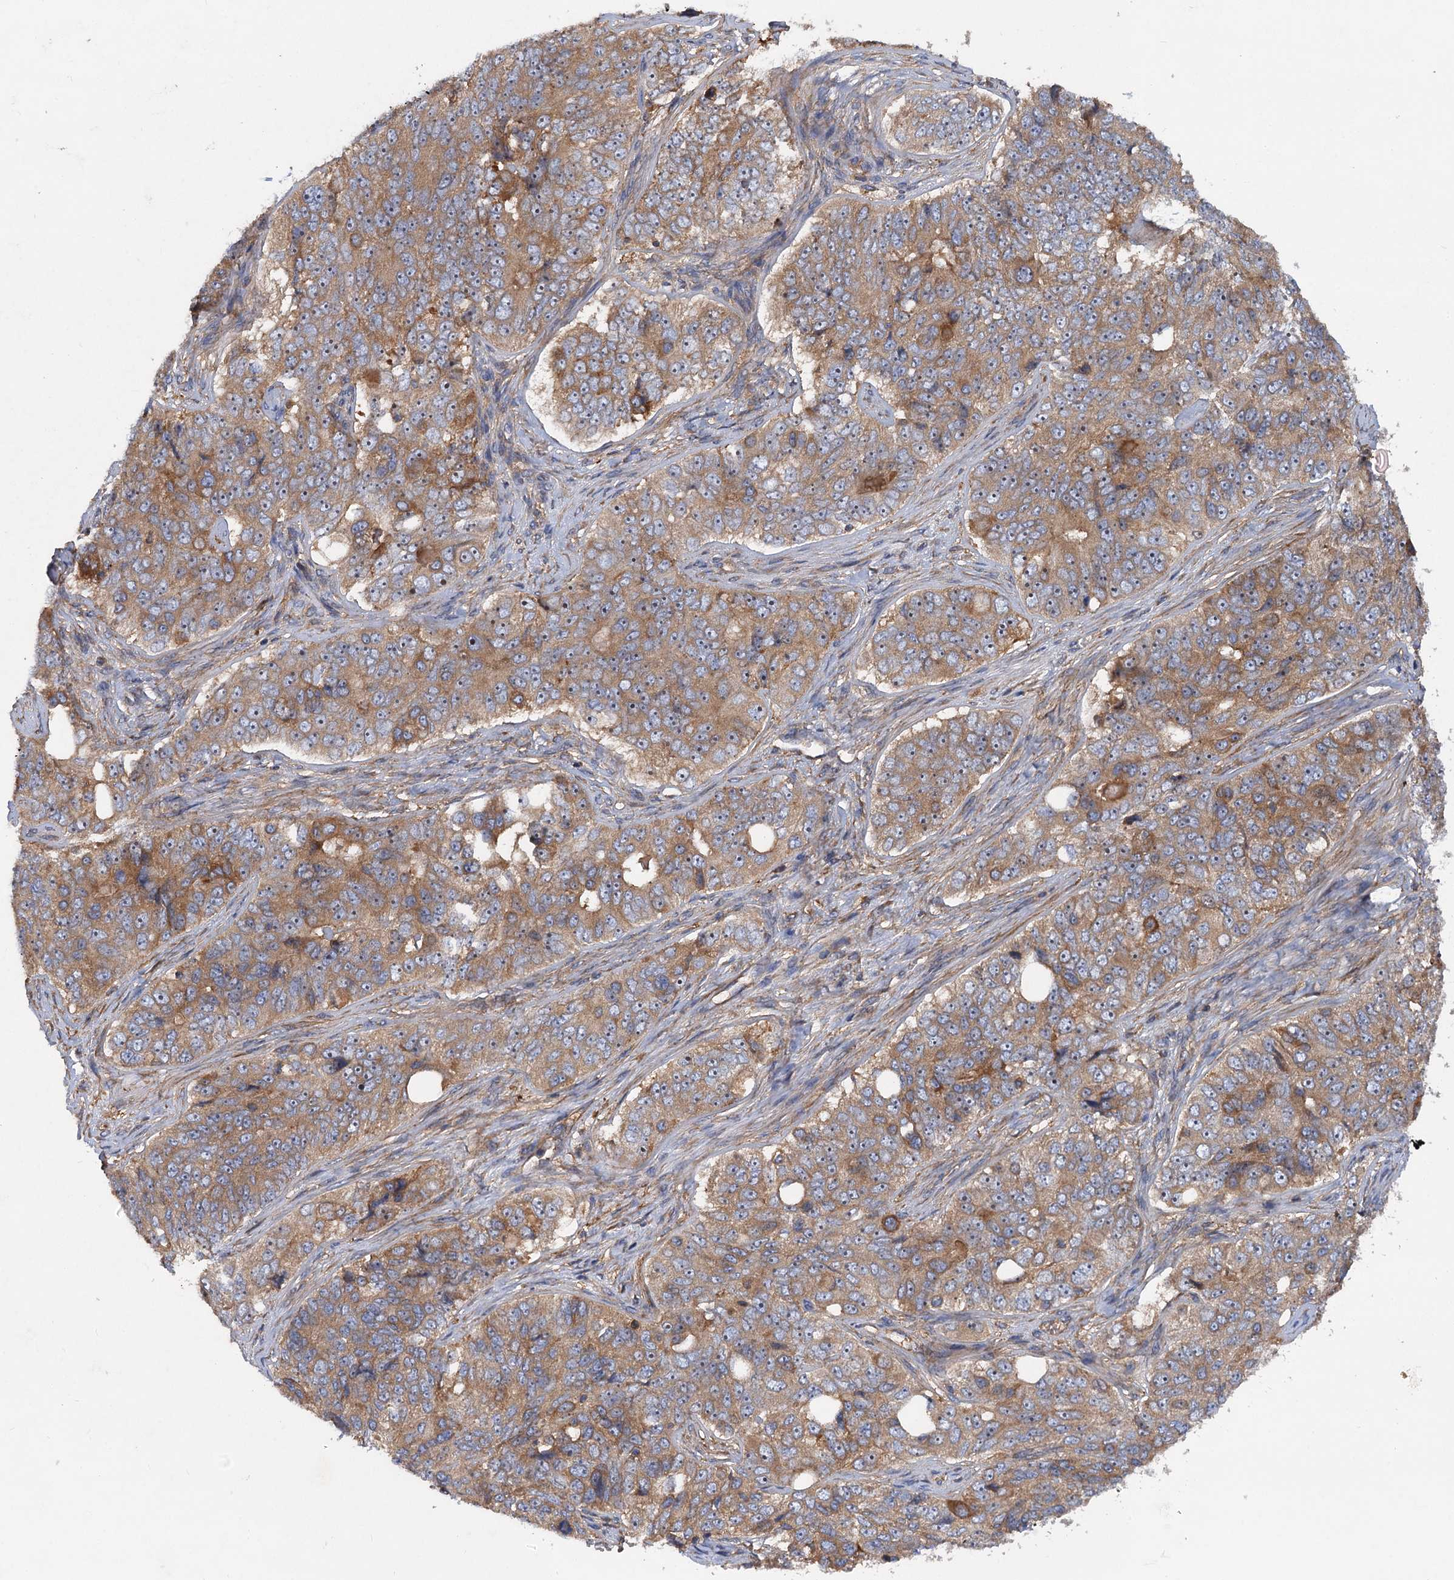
{"staining": {"intensity": "moderate", "quantity": ">75%", "location": "cytoplasmic/membranous"}, "tissue": "ovarian cancer", "cell_type": "Tumor cells", "image_type": "cancer", "snomed": [{"axis": "morphology", "description": "Carcinoma, endometroid"}, {"axis": "topography", "description": "Ovary"}], "caption": "DAB (3,3'-diaminobenzidine) immunohistochemical staining of ovarian cancer reveals moderate cytoplasmic/membranous protein staining in about >75% of tumor cells.", "gene": "ALKBH7", "patient": {"sex": "female", "age": 51}}